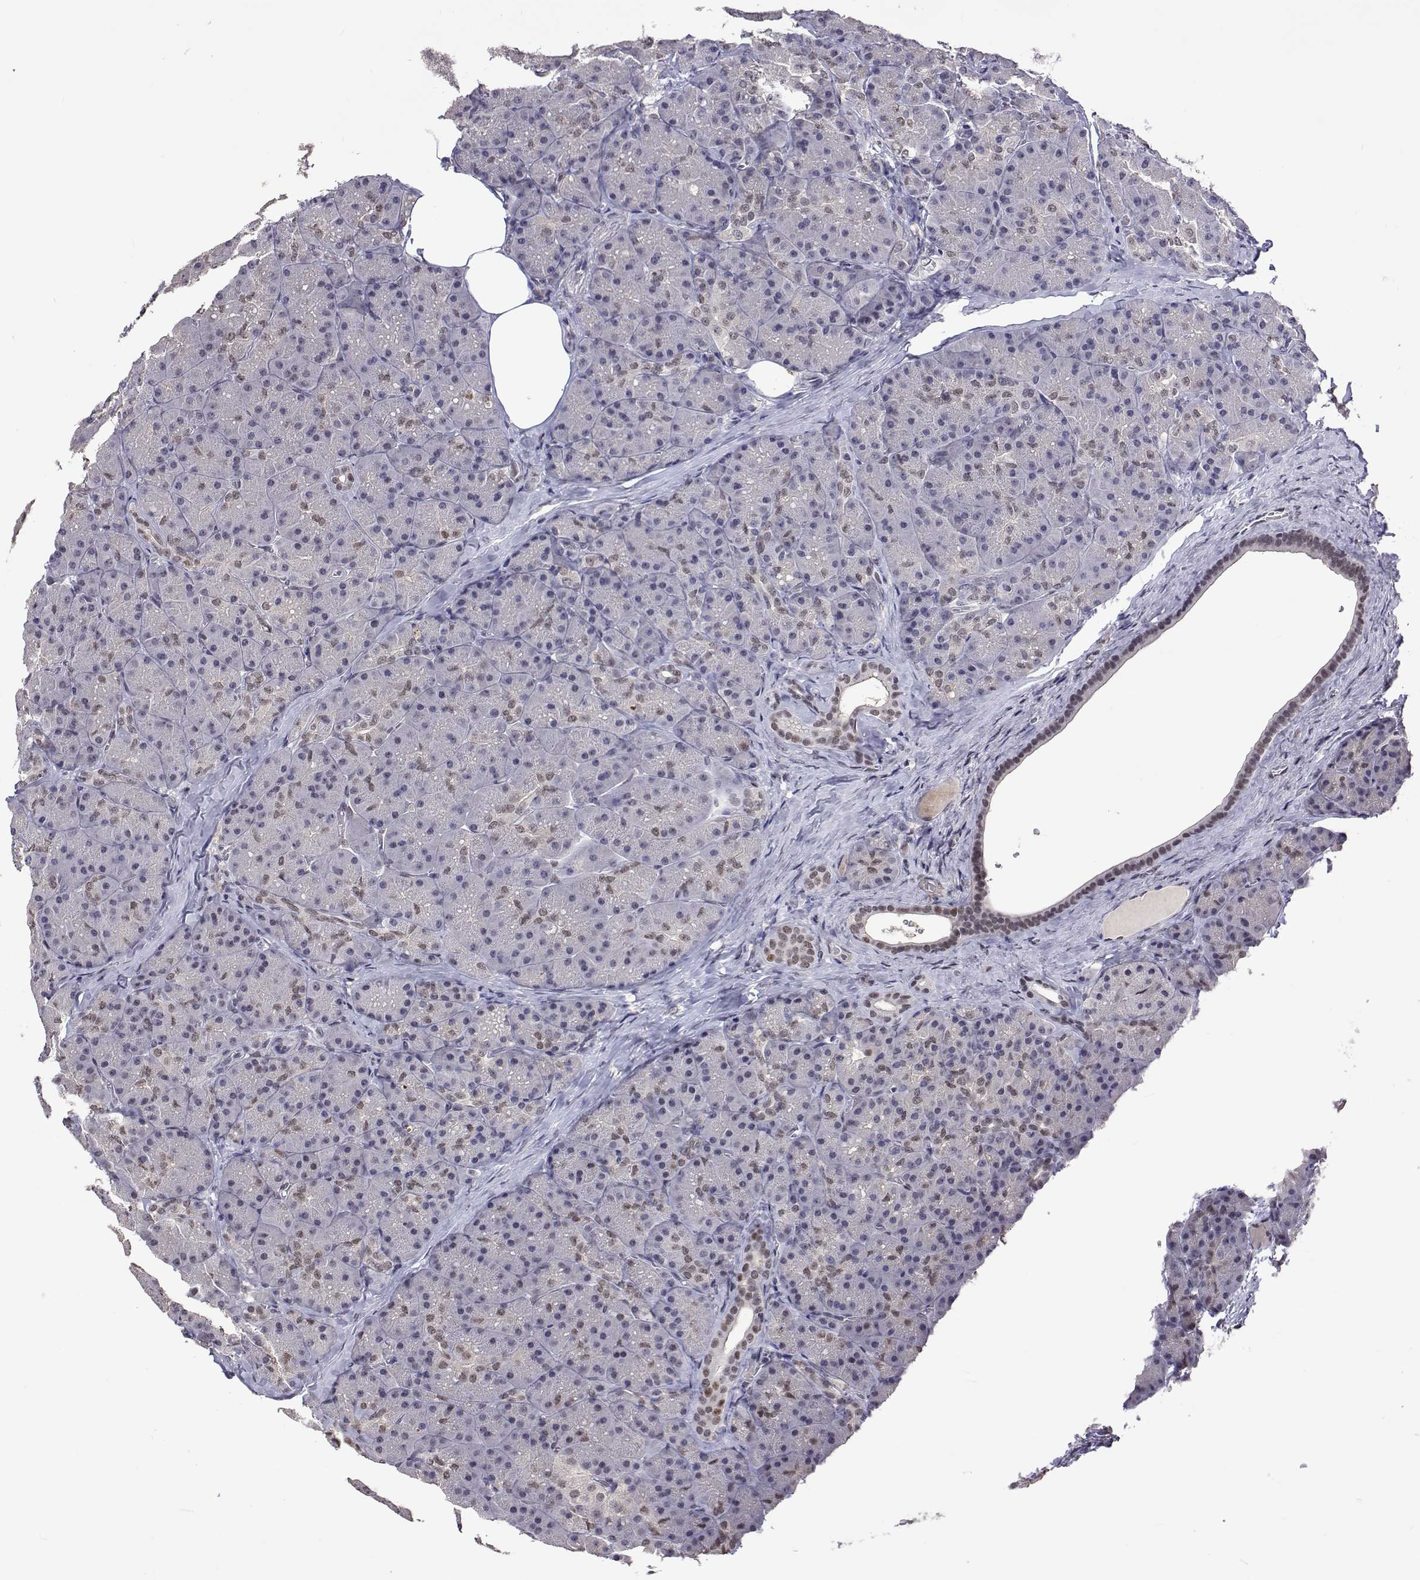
{"staining": {"intensity": "moderate", "quantity": "25%-75%", "location": "nuclear"}, "tissue": "pancreas", "cell_type": "Exocrine glandular cells", "image_type": "normal", "snomed": [{"axis": "morphology", "description": "Normal tissue, NOS"}, {"axis": "topography", "description": "Pancreas"}], "caption": "Protein staining of unremarkable pancreas displays moderate nuclear expression in about 25%-75% of exocrine glandular cells. (DAB (3,3'-diaminobenzidine) IHC with brightfield microscopy, high magnification).", "gene": "HNRNPA0", "patient": {"sex": "male", "age": 57}}